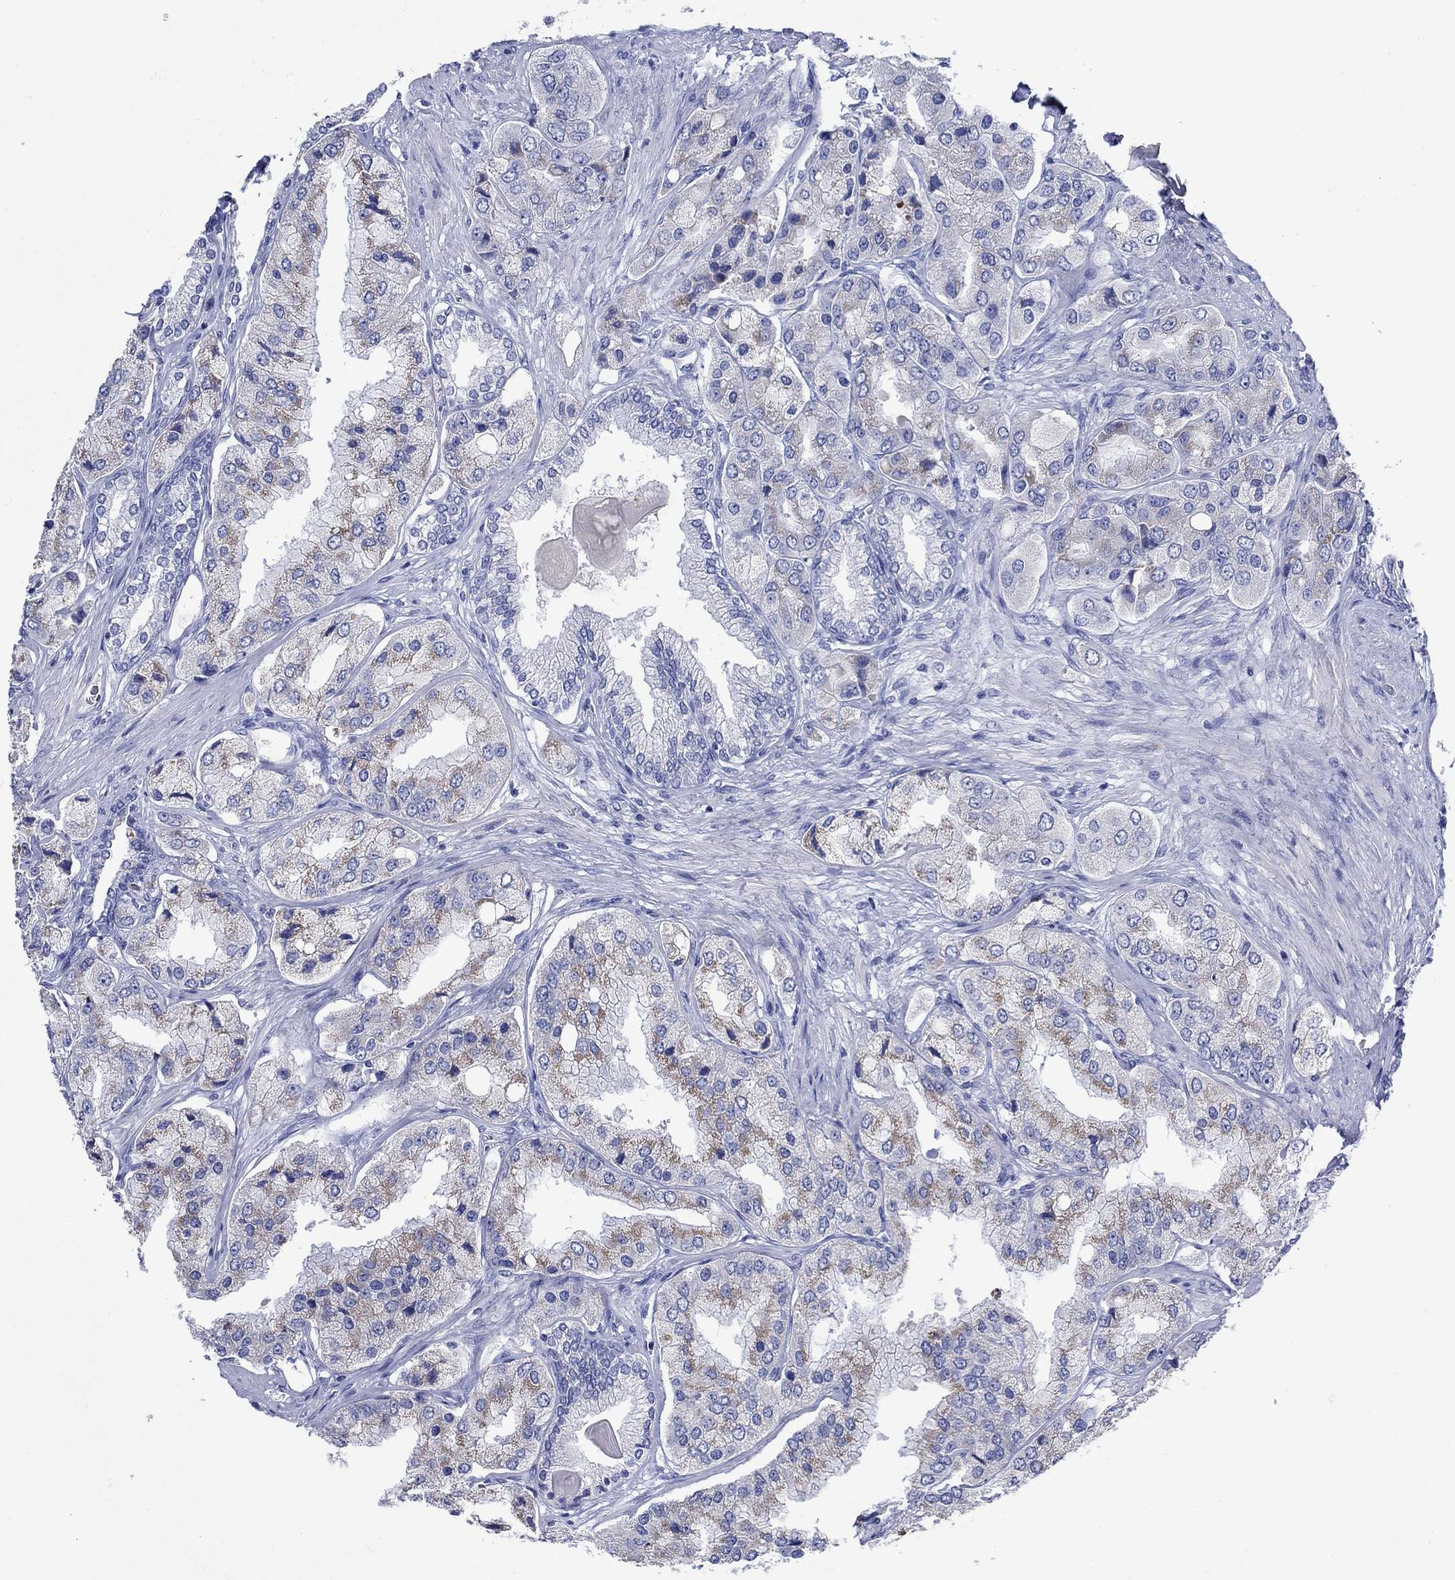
{"staining": {"intensity": "negative", "quantity": "none", "location": "none"}, "tissue": "prostate cancer", "cell_type": "Tumor cells", "image_type": "cancer", "snomed": [{"axis": "morphology", "description": "Adenocarcinoma, Low grade"}, {"axis": "topography", "description": "Prostate"}], "caption": "A high-resolution photomicrograph shows IHC staining of low-grade adenocarcinoma (prostate), which demonstrates no significant staining in tumor cells.", "gene": "TRIM16", "patient": {"sex": "male", "age": 69}}